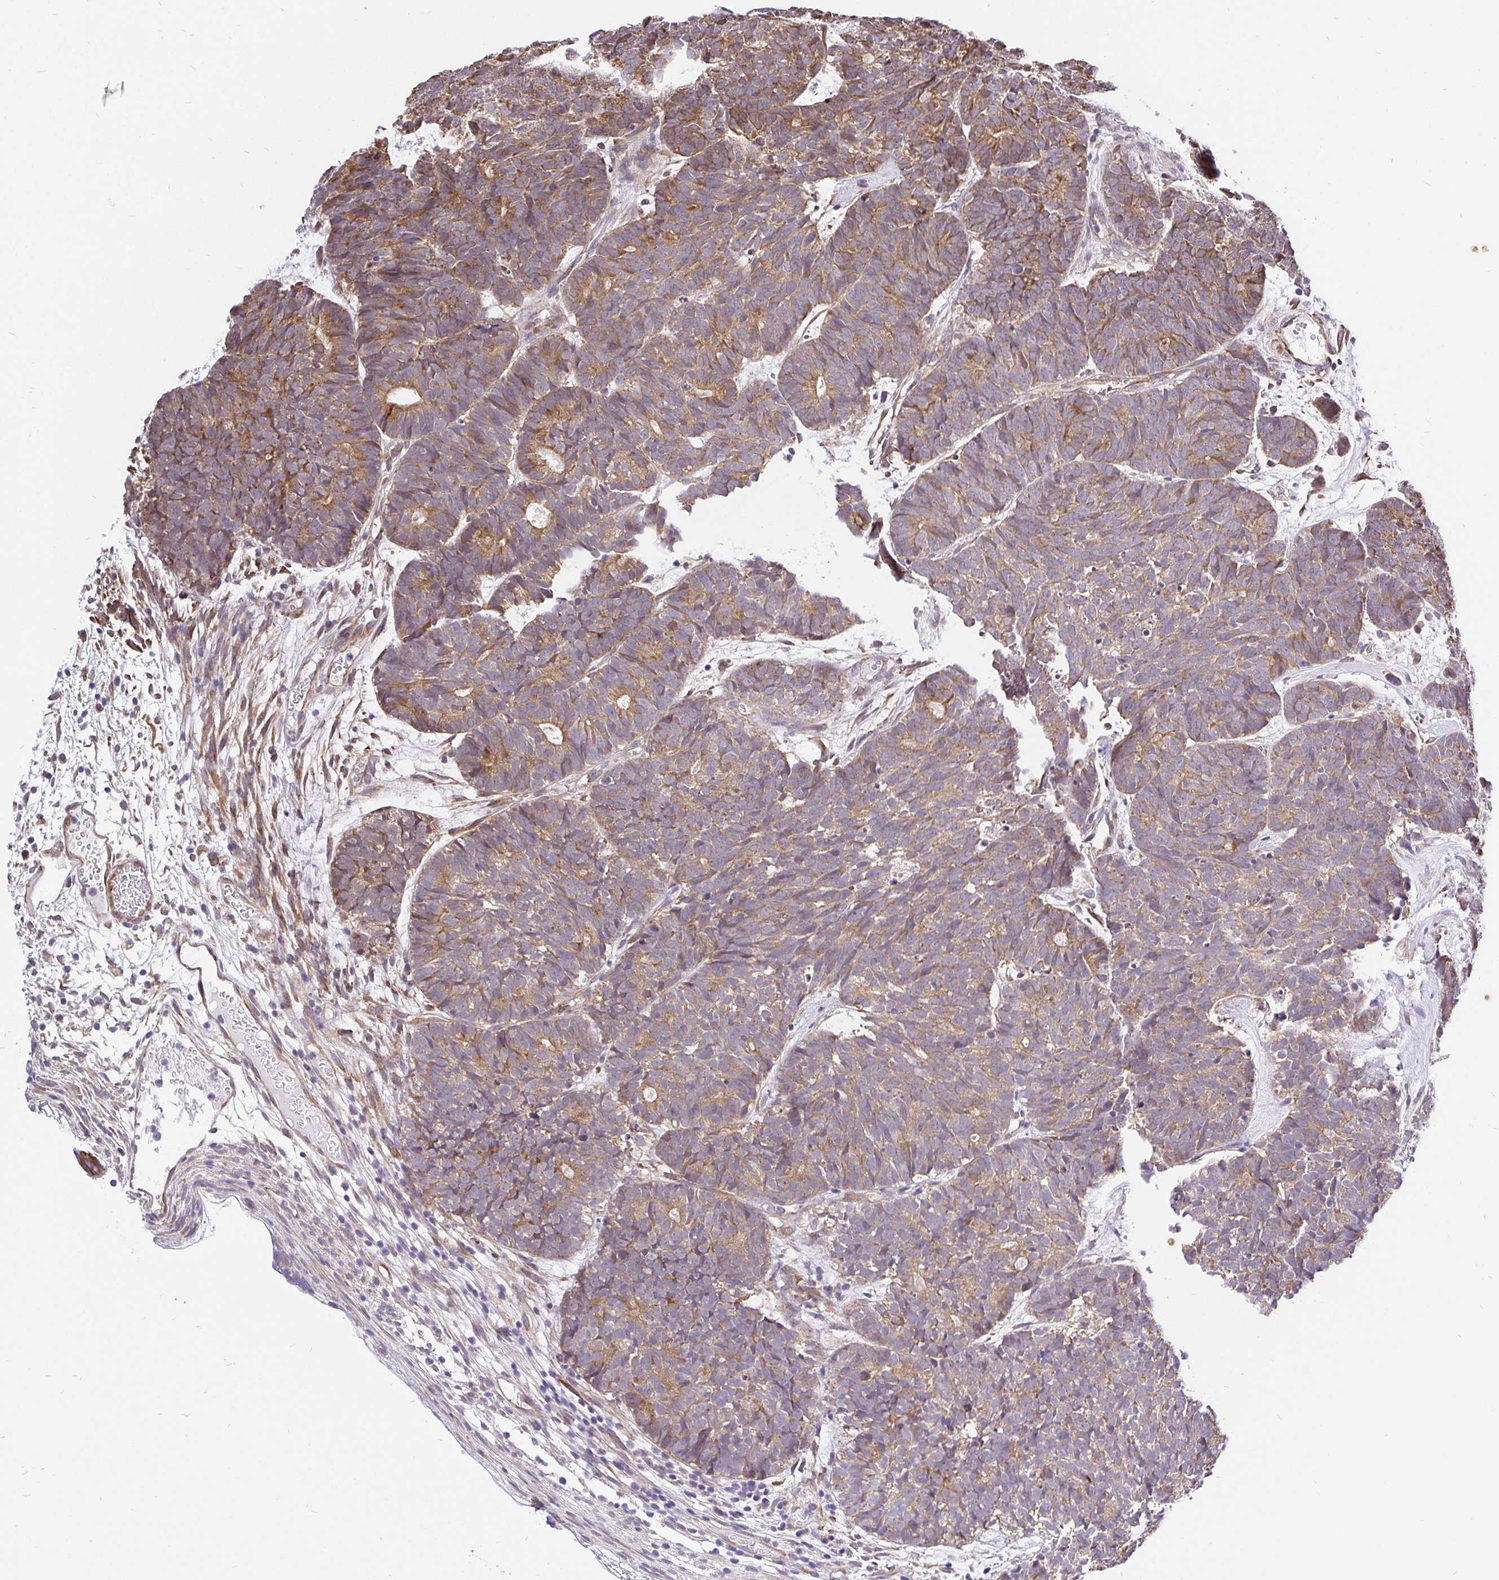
{"staining": {"intensity": "moderate", "quantity": ">75%", "location": "cytoplasmic/membranous"}, "tissue": "head and neck cancer", "cell_type": "Tumor cells", "image_type": "cancer", "snomed": [{"axis": "morphology", "description": "Adenocarcinoma, NOS"}, {"axis": "topography", "description": "Head-Neck"}], "caption": "DAB immunohistochemical staining of head and neck adenocarcinoma exhibits moderate cytoplasmic/membranous protein positivity in about >75% of tumor cells.", "gene": "CCDC122", "patient": {"sex": "female", "age": 81}}